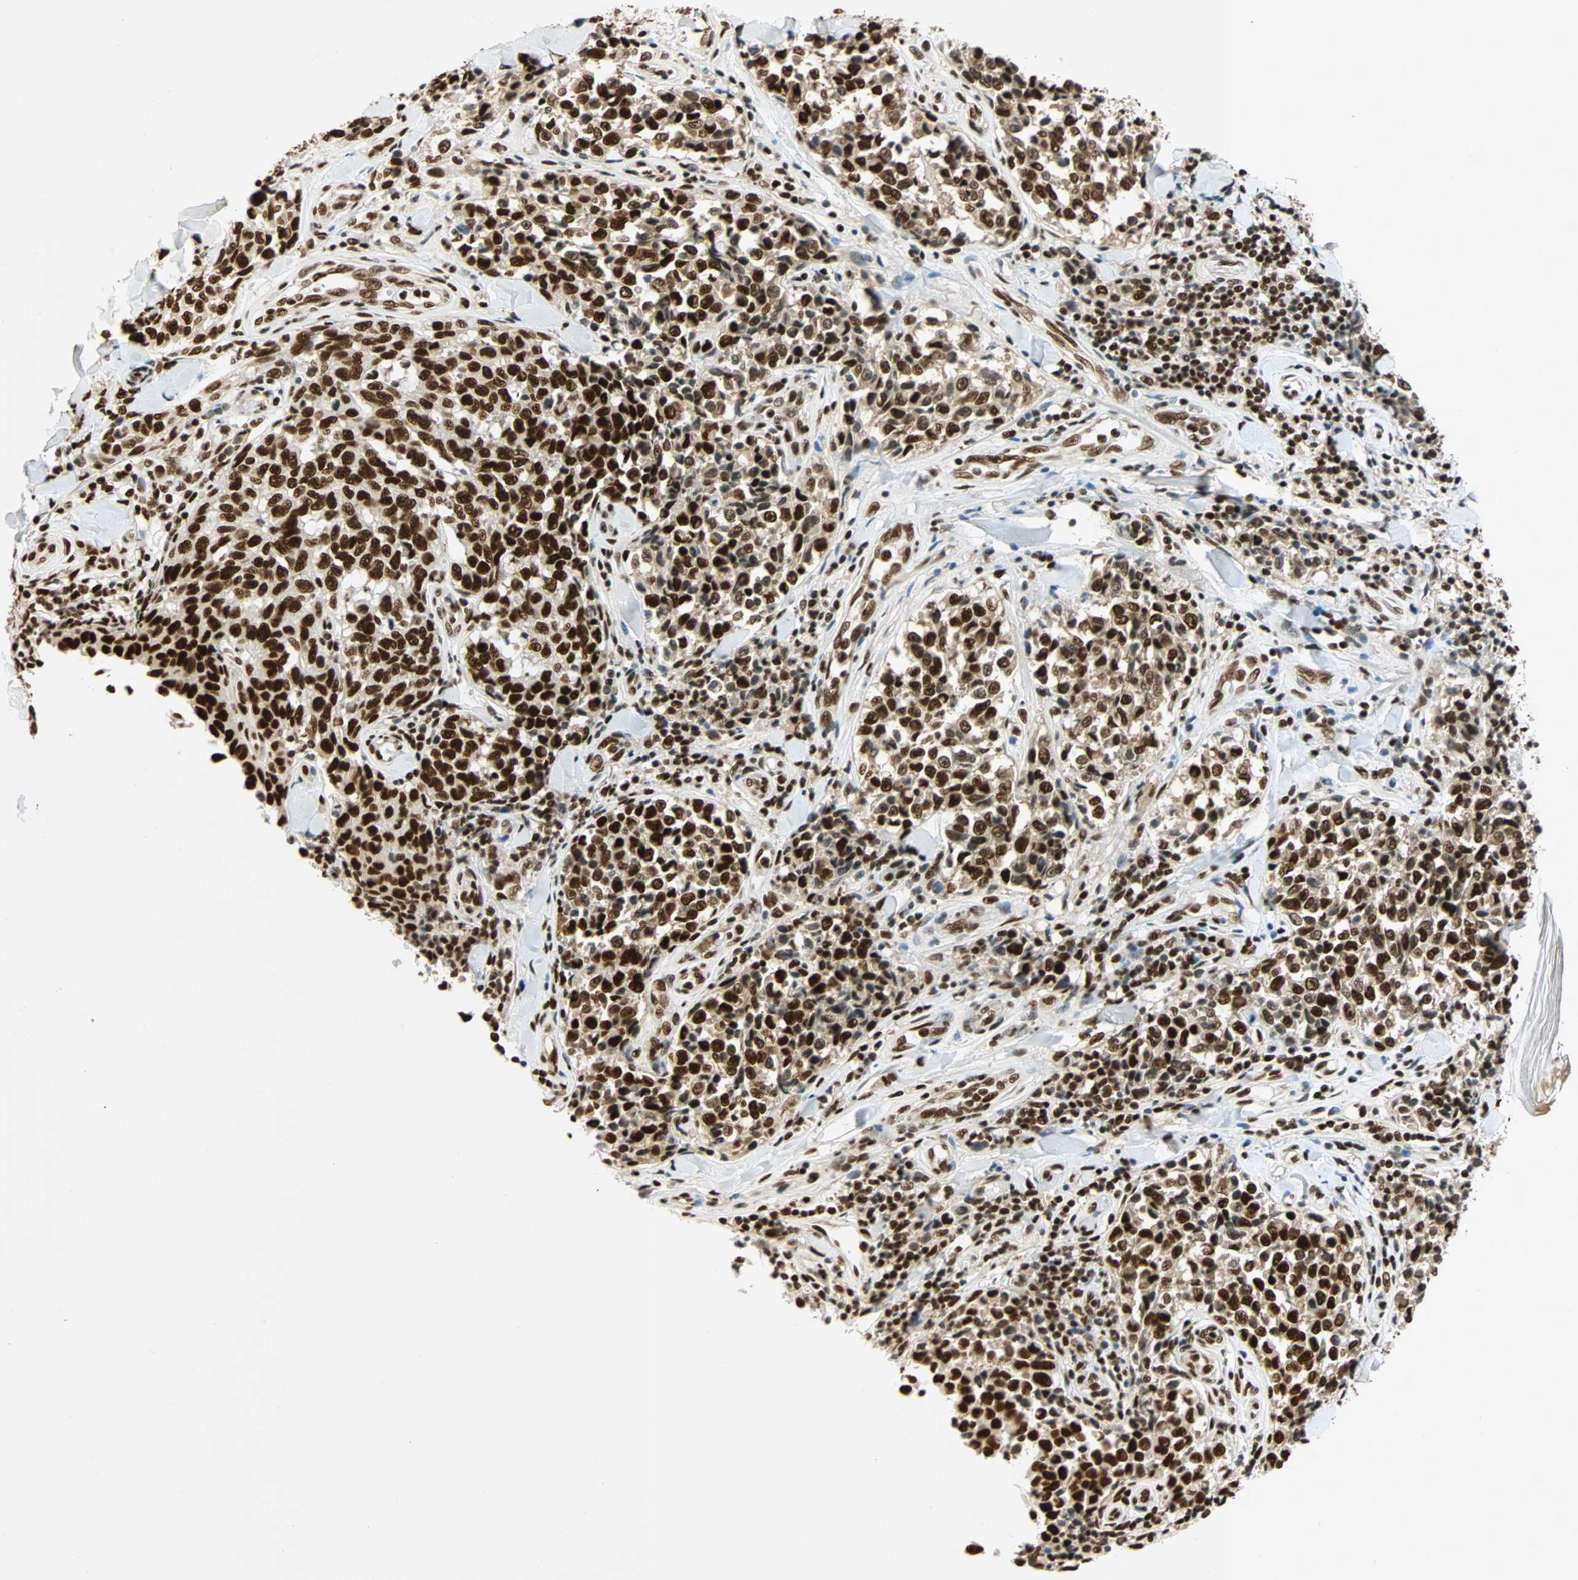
{"staining": {"intensity": "strong", "quantity": ">75%", "location": "nuclear"}, "tissue": "melanoma", "cell_type": "Tumor cells", "image_type": "cancer", "snomed": [{"axis": "morphology", "description": "Malignant melanoma, NOS"}, {"axis": "topography", "description": "Skin"}], "caption": "Protein positivity by immunohistochemistry demonstrates strong nuclear positivity in approximately >75% of tumor cells in malignant melanoma.", "gene": "CDK12", "patient": {"sex": "female", "age": 64}}